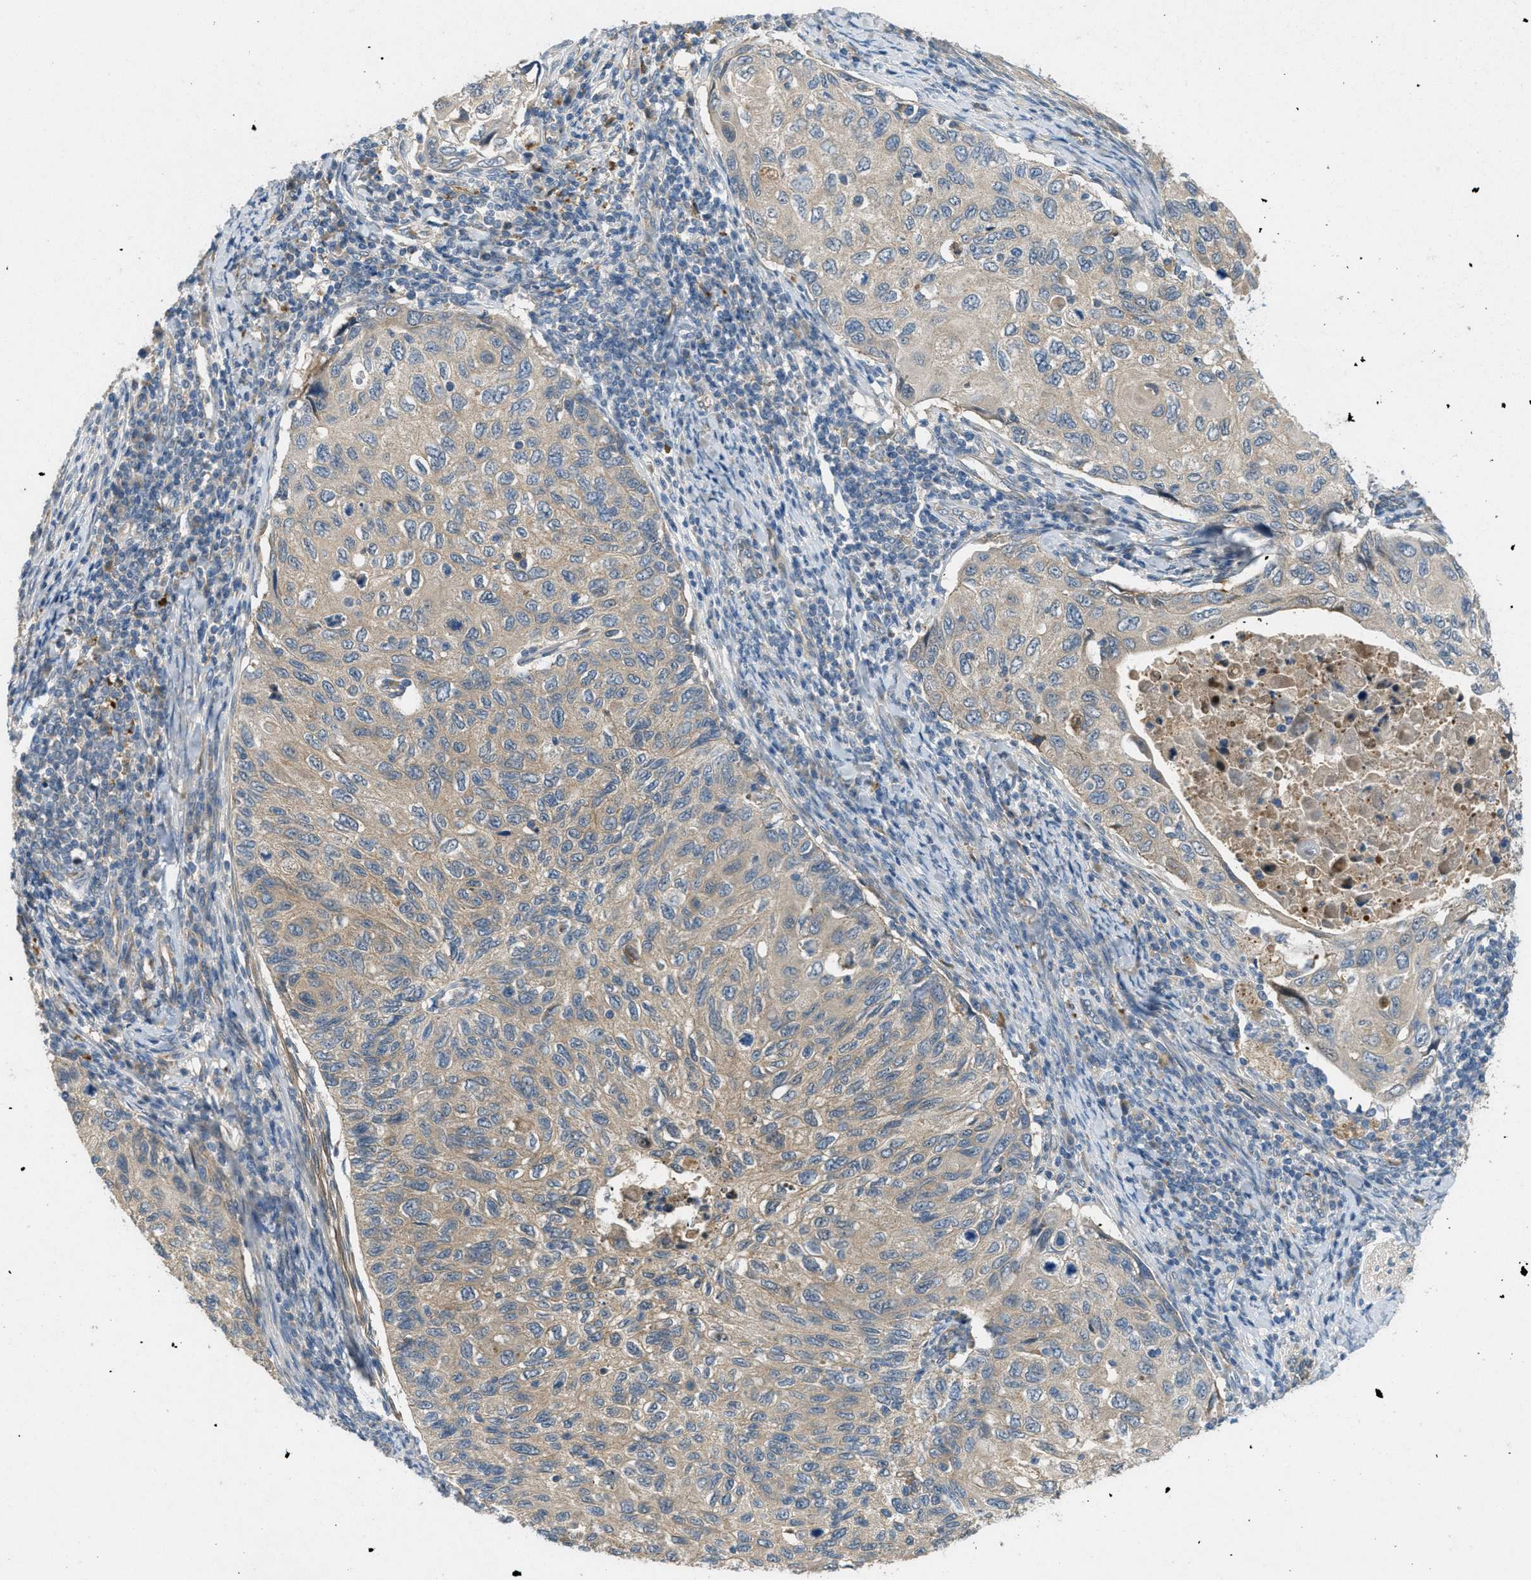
{"staining": {"intensity": "weak", "quantity": ">75%", "location": "cytoplasmic/membranous"}, "tissue": "cervical cancer", "cell_type": "Tumor cells", "image_type": "cancer", "snomed": [{"axis": "morphology", "description": "Squamous cell carcinoma, NOS"}, {"axis": "topography", "description": "Cervix"}], "caption": "Approximately >75% of tumor cells in cervical cancer (squamous cell carcinoma) exhibit weak cytoplasmic/membranous protein positivity as visualized by brown immunohistochemical staining.", "gene": "ADCY6", "patient": {"sex": "female", "age": 70}}